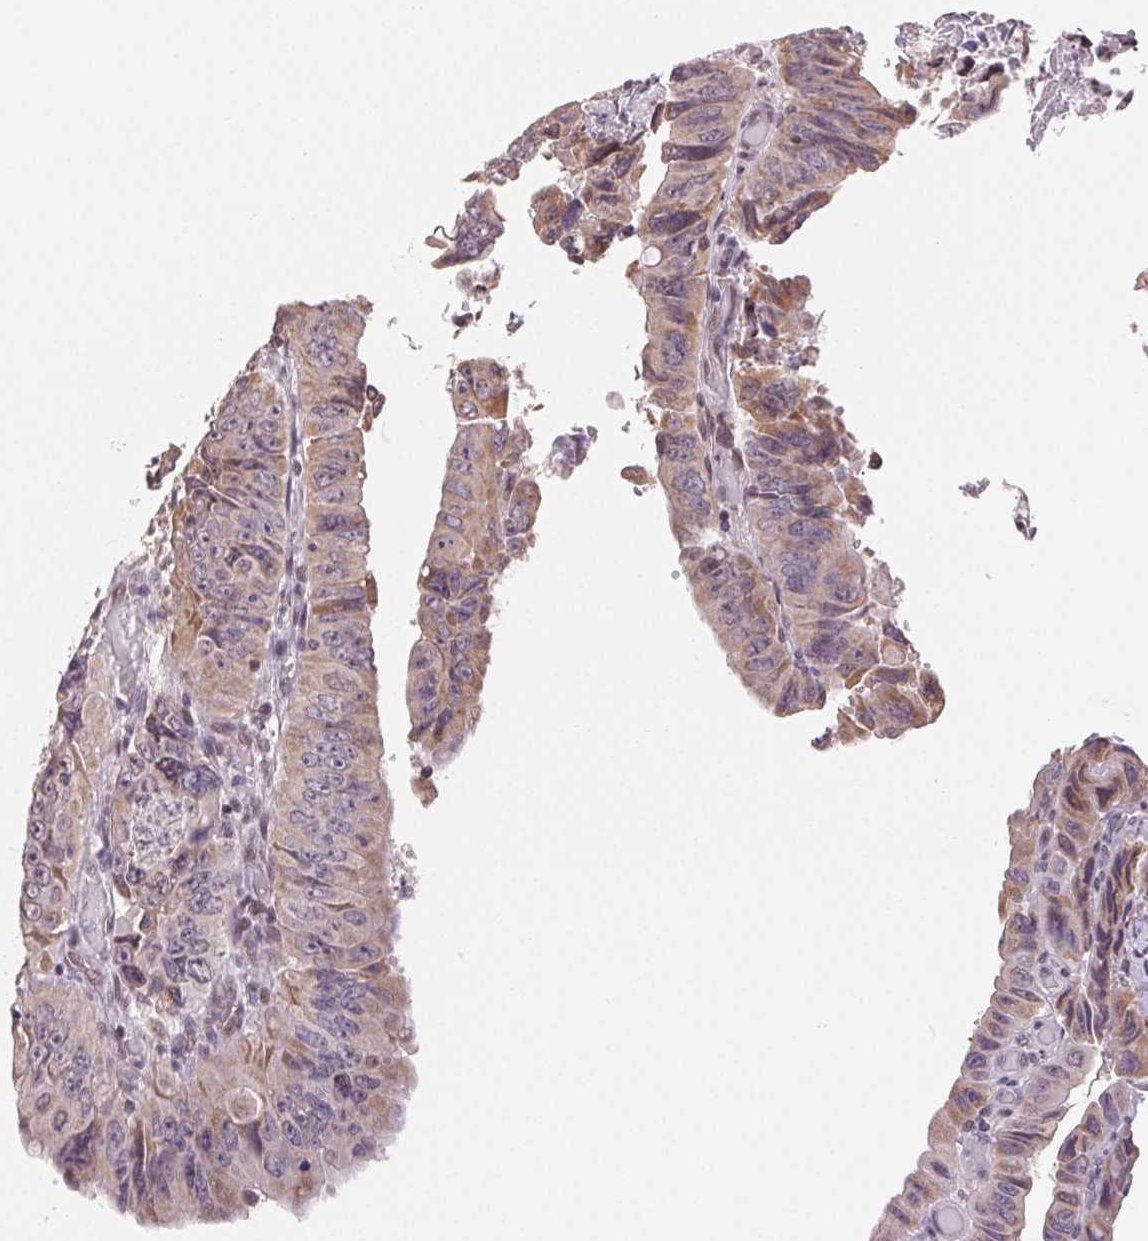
{"staining": {"intensity": "weak", "quantity": ">75%", "location": "cytoplasmic/membranous"}, "tissue": "colorectal cancer", "cell_type": "Tumor cells", "image_type": "cancer", "snomed": [{"axis": "morphology", "description": "Adenocarcinoma, NOS"}, {"axis": "topography", "description": "Colon"}], "caption": "Brown immunohistochemical staining in human colorectal cancer (adenocarcinoma) shows weak cytoplasmic/membranous staining in about >75% of tumor cells. The staining is performed using DAB (3,3'-diaminobenzidine) brown chromogen to label protein expression. The nuclei are counter-stained blue using hematoxylin.", "gene": "MAPKAPK2", "patient": {"sex": "female", "age": 84}}